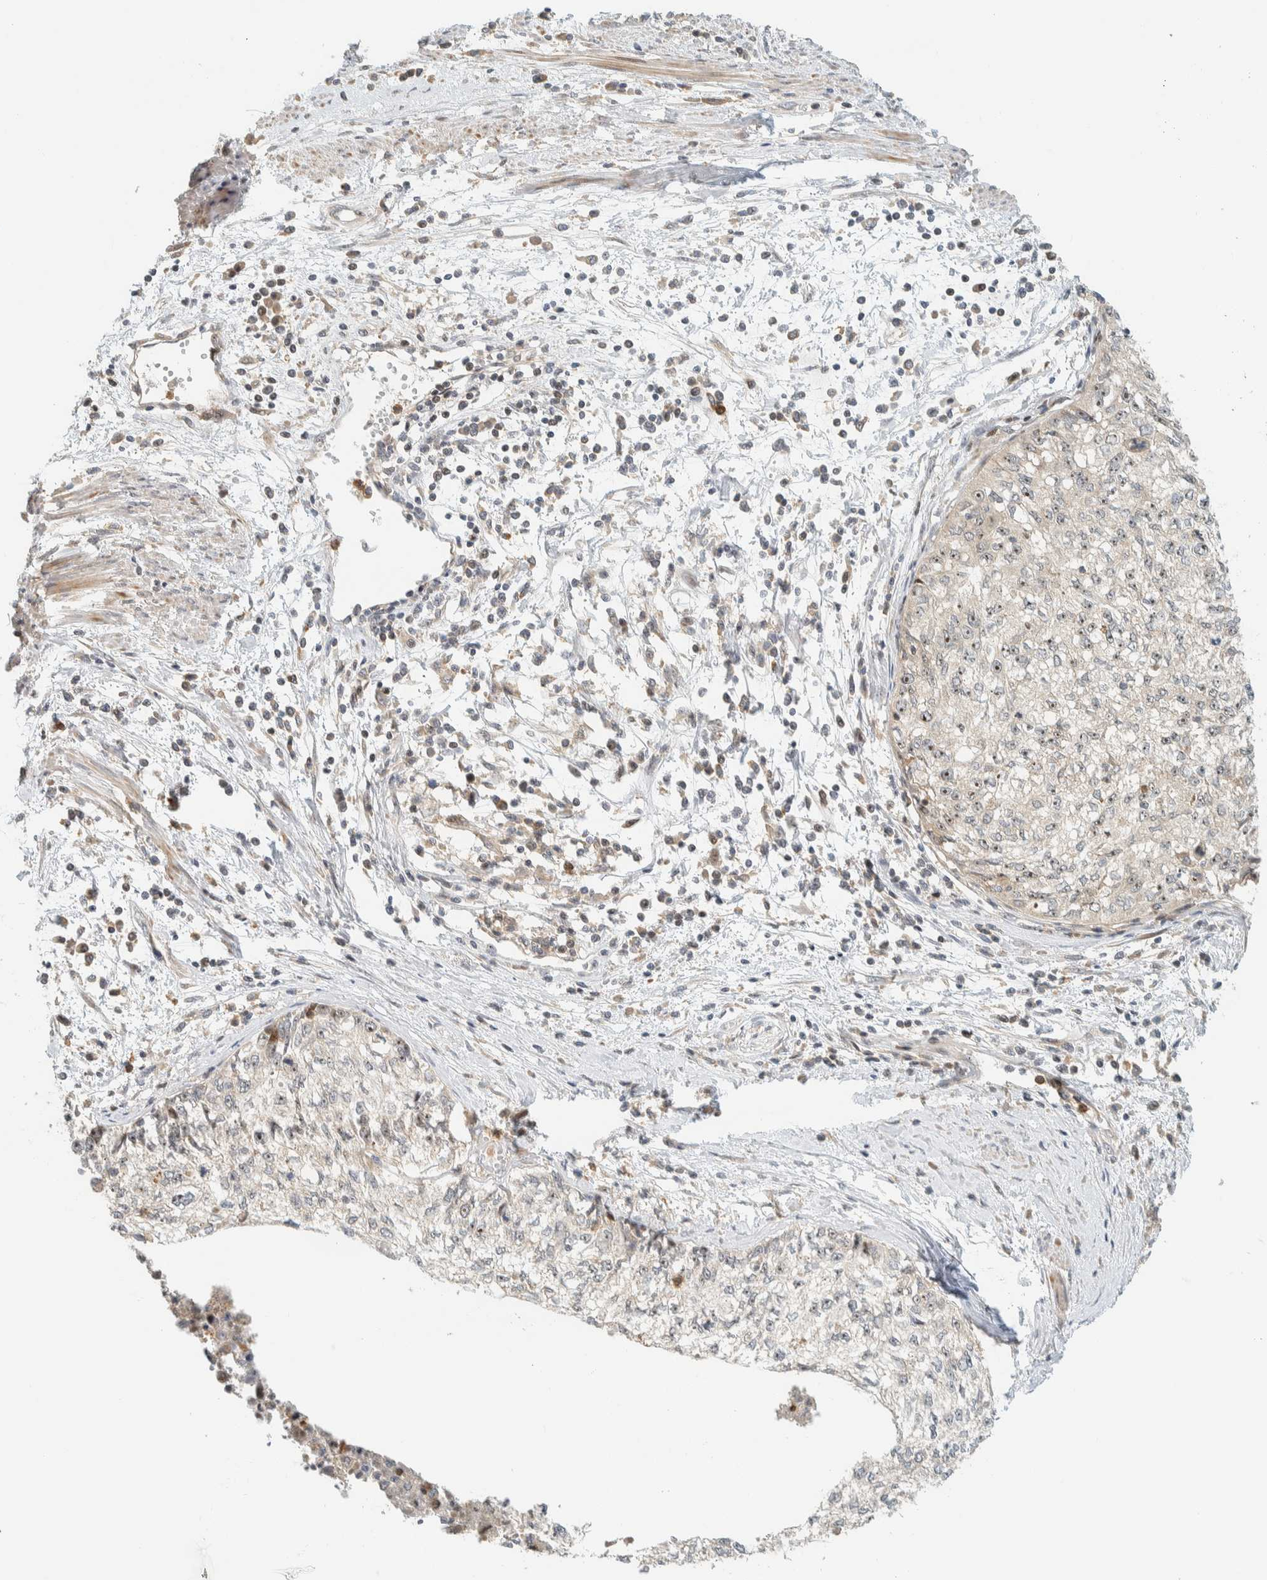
{"staining": {"intensity": "moderate", "quantity": "25%-75%", "location": "nuclear"}, "tissue": "cervical cancer", "cell_type": "Tumor cells", "image_type": "cancer", "snomed": [{"axis": "morphology", "description": "Squamous cell carcinoma, NOS"}, {"axis": "topography", "description": "Cervix"}], "caption": "Immunohistochemistry (IHC) of human cervical cancer reveals medium levels of moderate nuclear expression in approximately 25%-75% of tumor cells.", "gene": "CCDC171", "patient": {"sex": "female", "age": 57}}